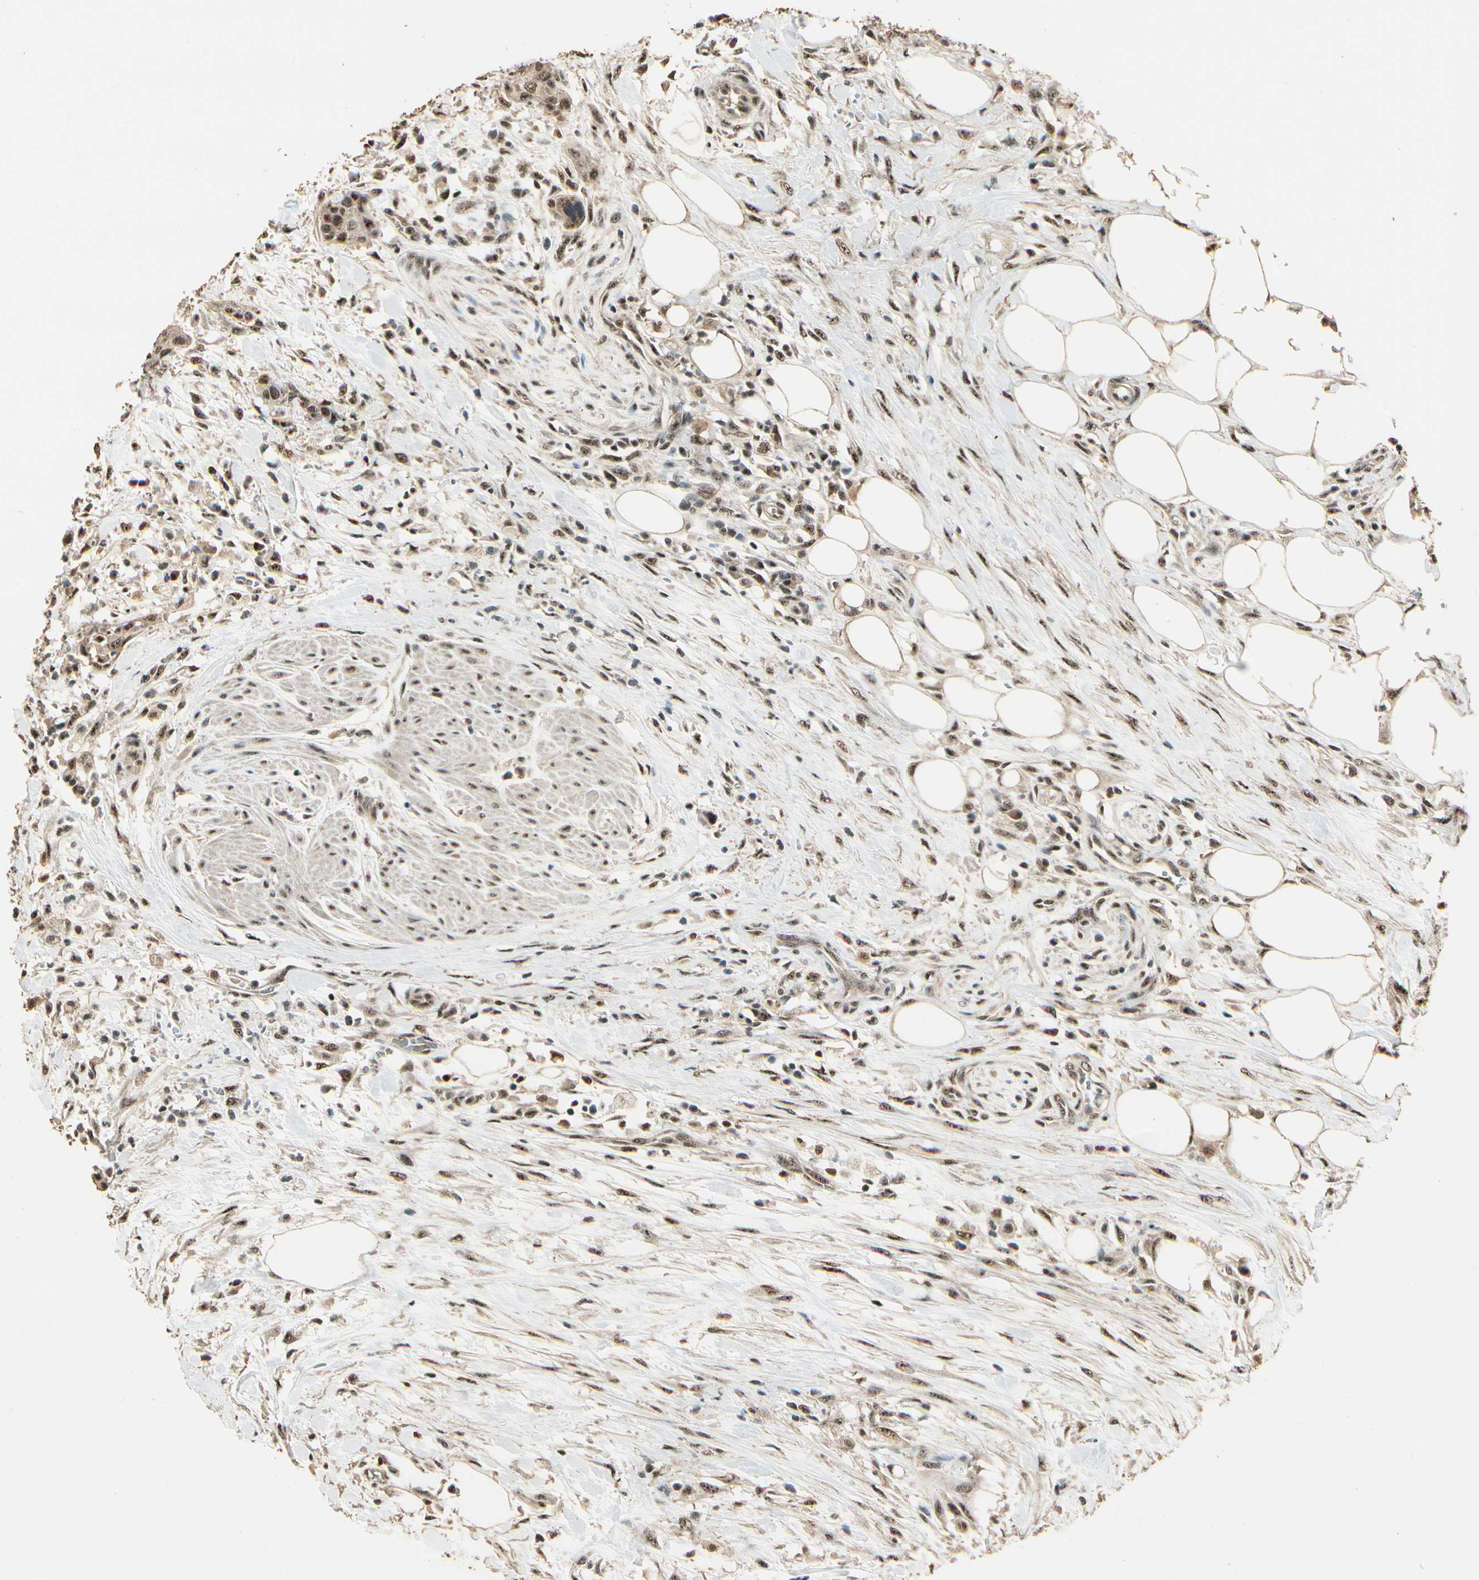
{"staining": {"intensity": "moderate", "quantity": ">75%", "location": "nuclear"}, "tissue": "urothelial cancer", "cell_type": "Tumor cells", "image_type": "cancer", "snomed": [{"axis": "morphology", "description": "Urothelial carcinoma, High grade"}, {"axis": "topography", "description": "Urinary bladder"}], "caption": "A high-resolution histopathology image shows immunohistochemistry (IHC) staining of urothelial cancer, which displays moderate nuclear expression in approximately >75% of tumor cells.", "gene": "RBM25", "patient": {"sex": "male", "age": 35}}